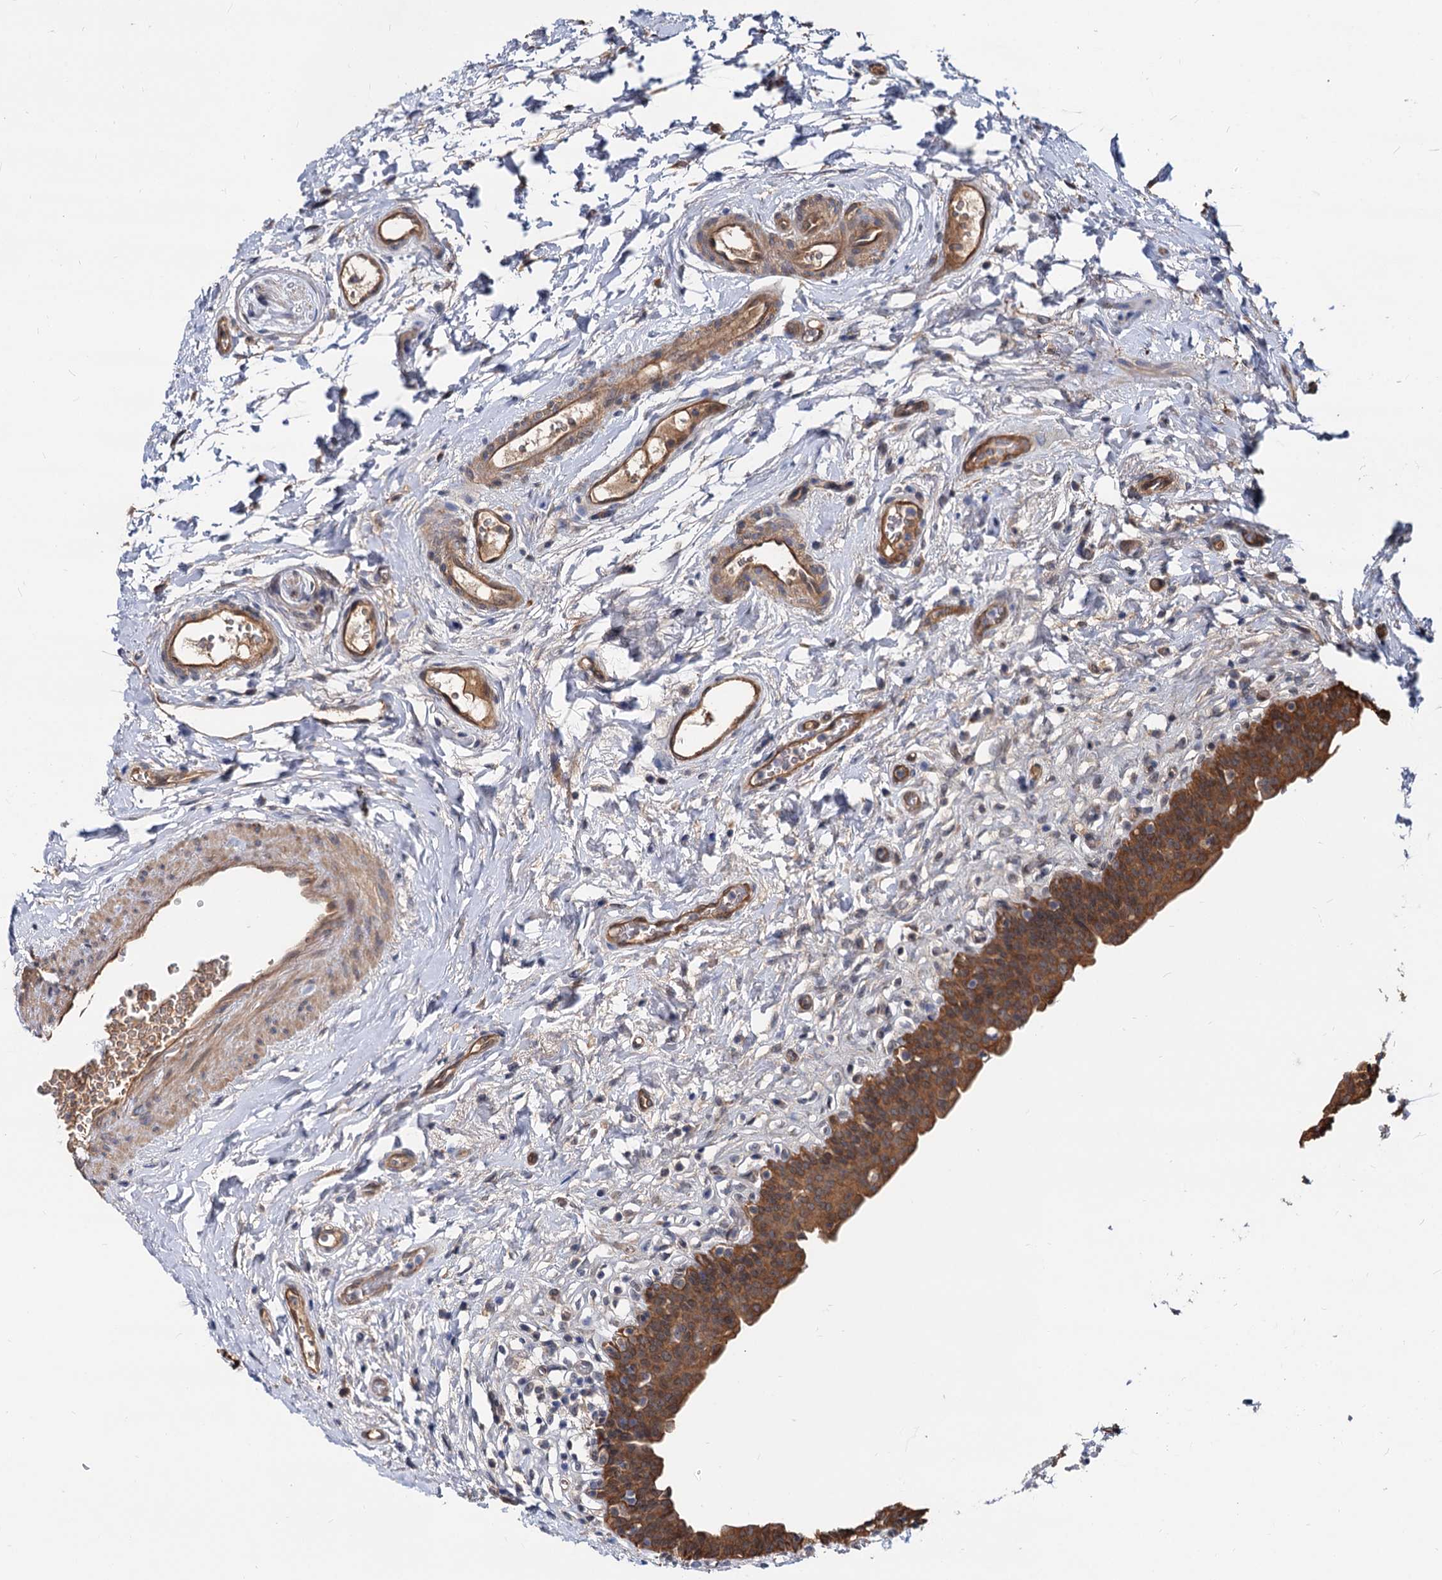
{"staining": {"intensity": "strong", "quantity": ">75%", "location": "cytoplasmic/membranous"}, "tissue": "urinary bladder", "cell_type": "Urothelial cells", "image_type": "normal", "snomed": [{"axis": "morphology", "description": "Normal tissue, NOS"}, {"axis": "topography", "description": "Urinary bladder"}], "caption": "Protein expression by immunohistochemistry exhibits strong cytoplasmic/membranous staining in approximately >75% of urothelial cells in benign urinary bladder. (DAB IHC with brightfield microscopy, high magnification).", "gene": "SNX15", "patient": {"sex": "male", "age": 83}}